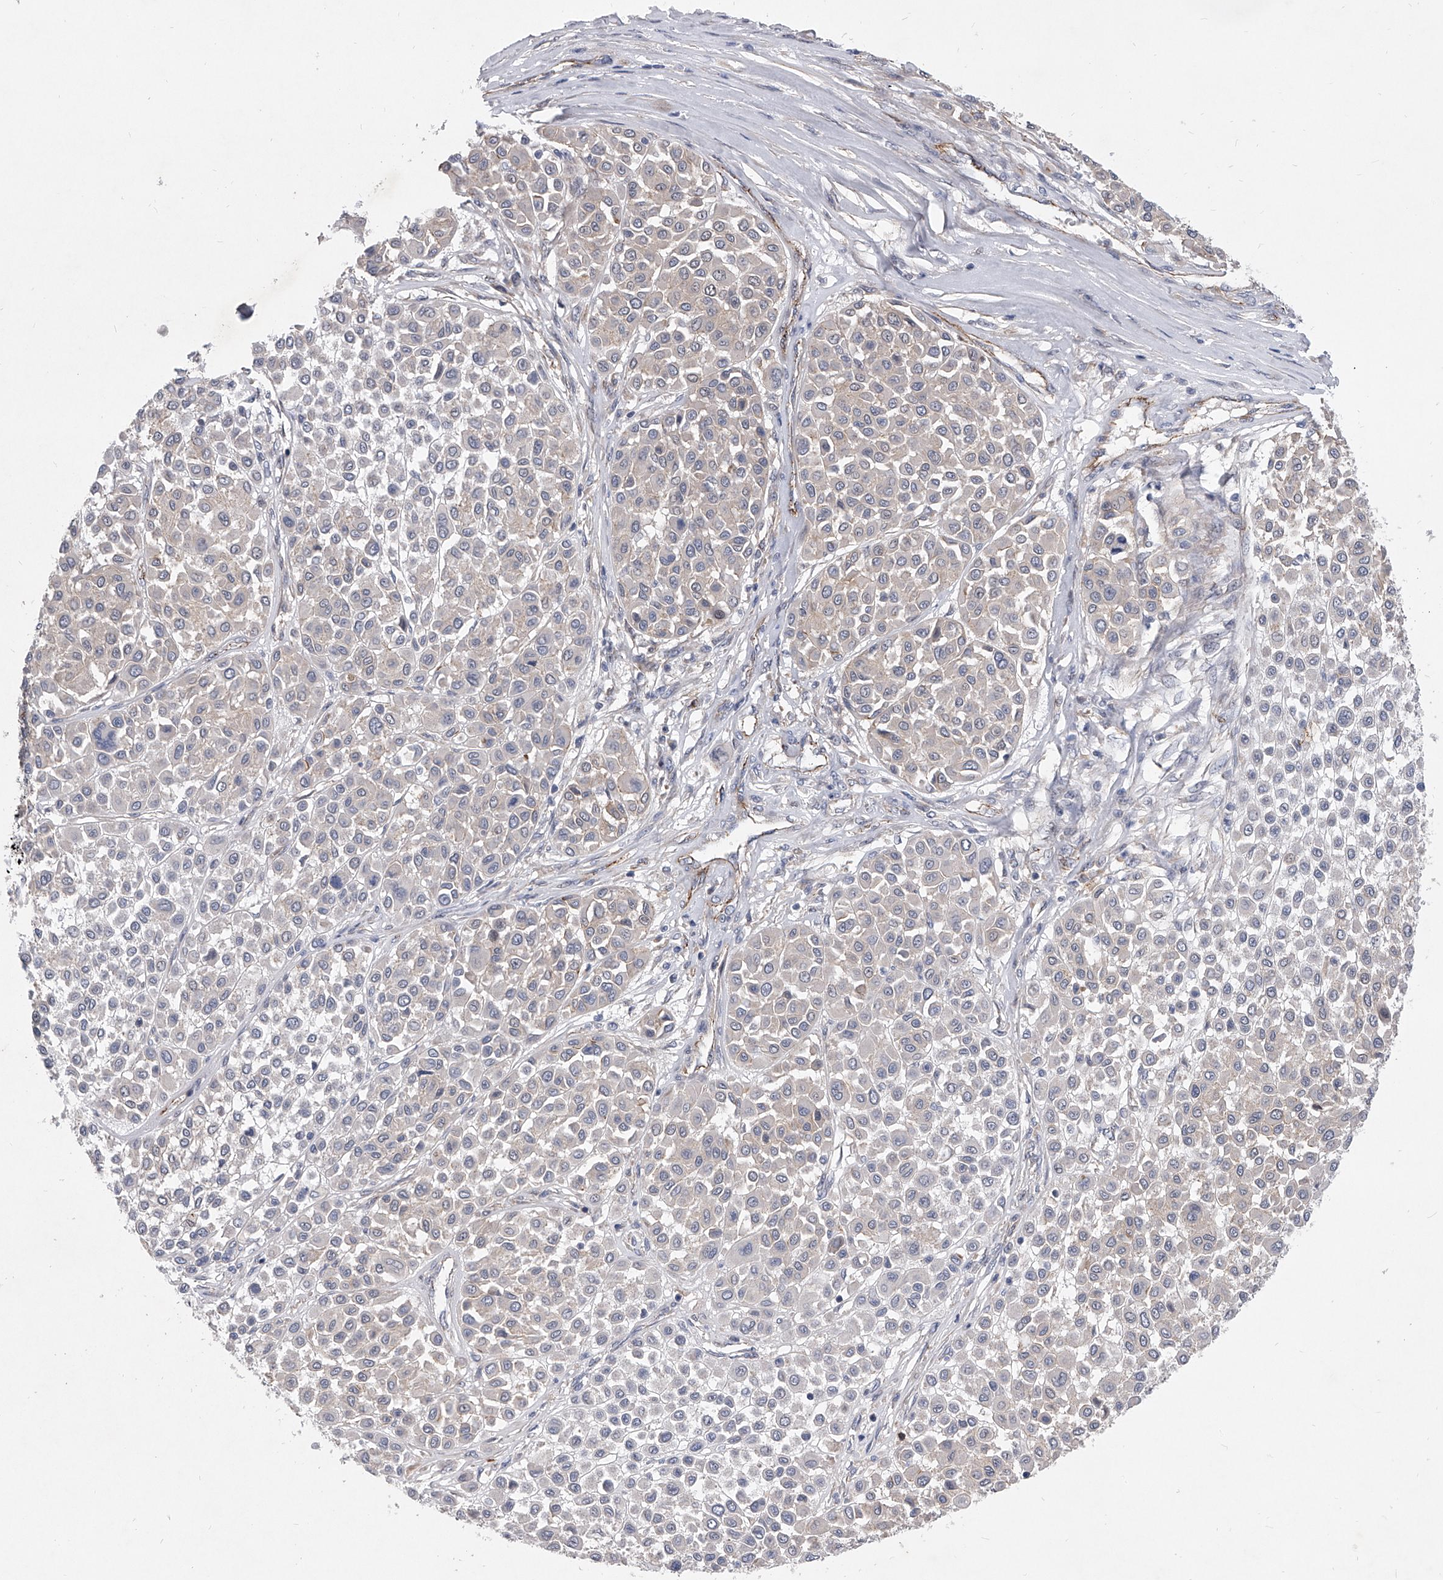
{"staining": {"intensity": "negative", "quantity": "none", "location": "none"}, "tissue": "melanoma", "cell_type": "Tumor cells", "image_type": "cancer", "snomed": [{"axis": "morphology", "description": "Malignant melanoma, Metastatic site"}, {"axis": "topography", "description": "Soft tissue"}], "caption": "High power microscopy photomicrograph of an immunohistochemistry (IHC) image of melanoma, revealing no significant staining in tumor cells.", "gene": "MINDY4", "patient": {"sex": "male", "age": 41}}